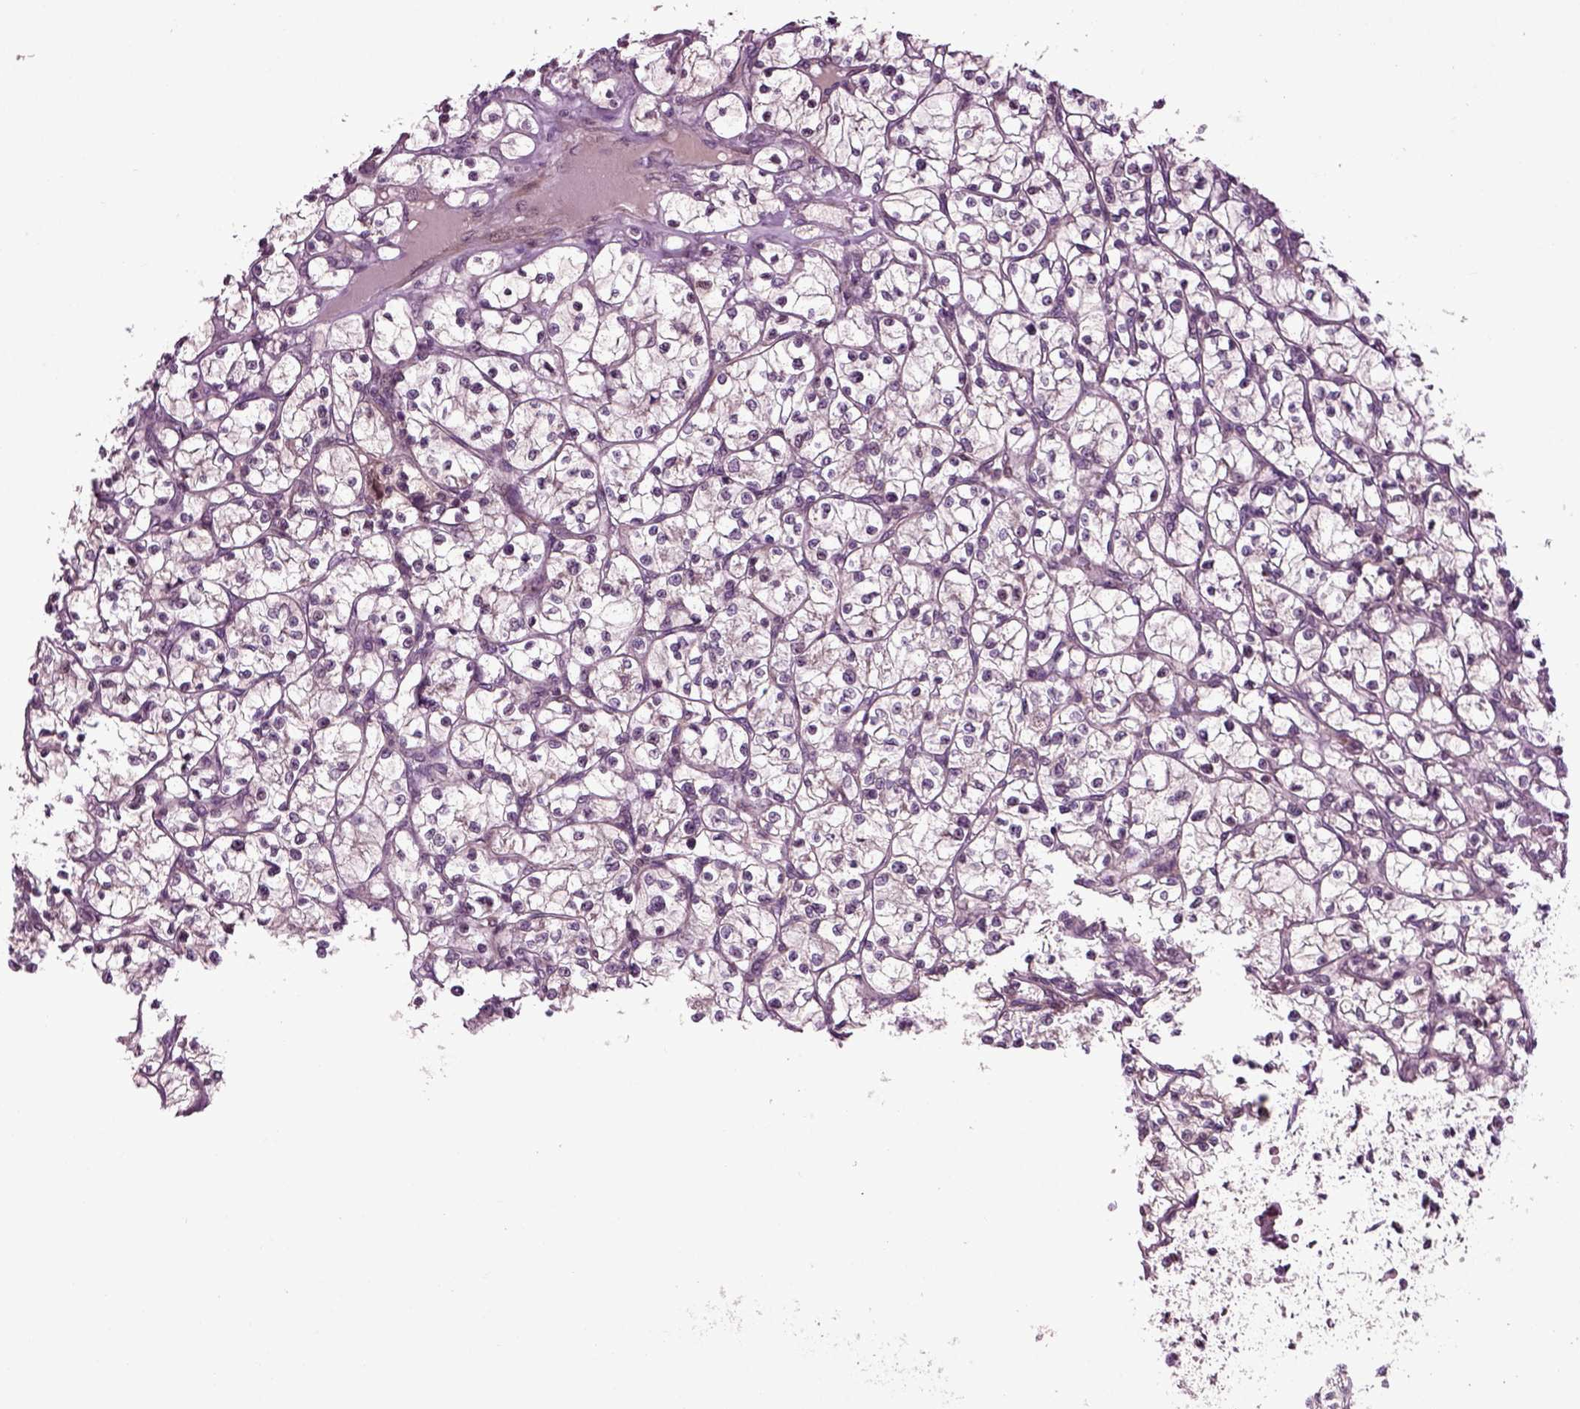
{"staining": {"intensity": "negative", "quantity": "none", "location": "none"}, "tissue": "renal cancer", "cell_type": "Tumor cells", "image_type": "cancer", "snomed": [{"axis": "morphology", "description": "Adenocarcinoma, NOS"}, {"axis": "topography", "description": "Kidney"}], "caption": "DAB immunohistochemical staining of renal adenocarcinoma shows no significant positivity in tumor cells.", "gene": "KNSTRN", "patient": {"sex": "female", "age": 64}}